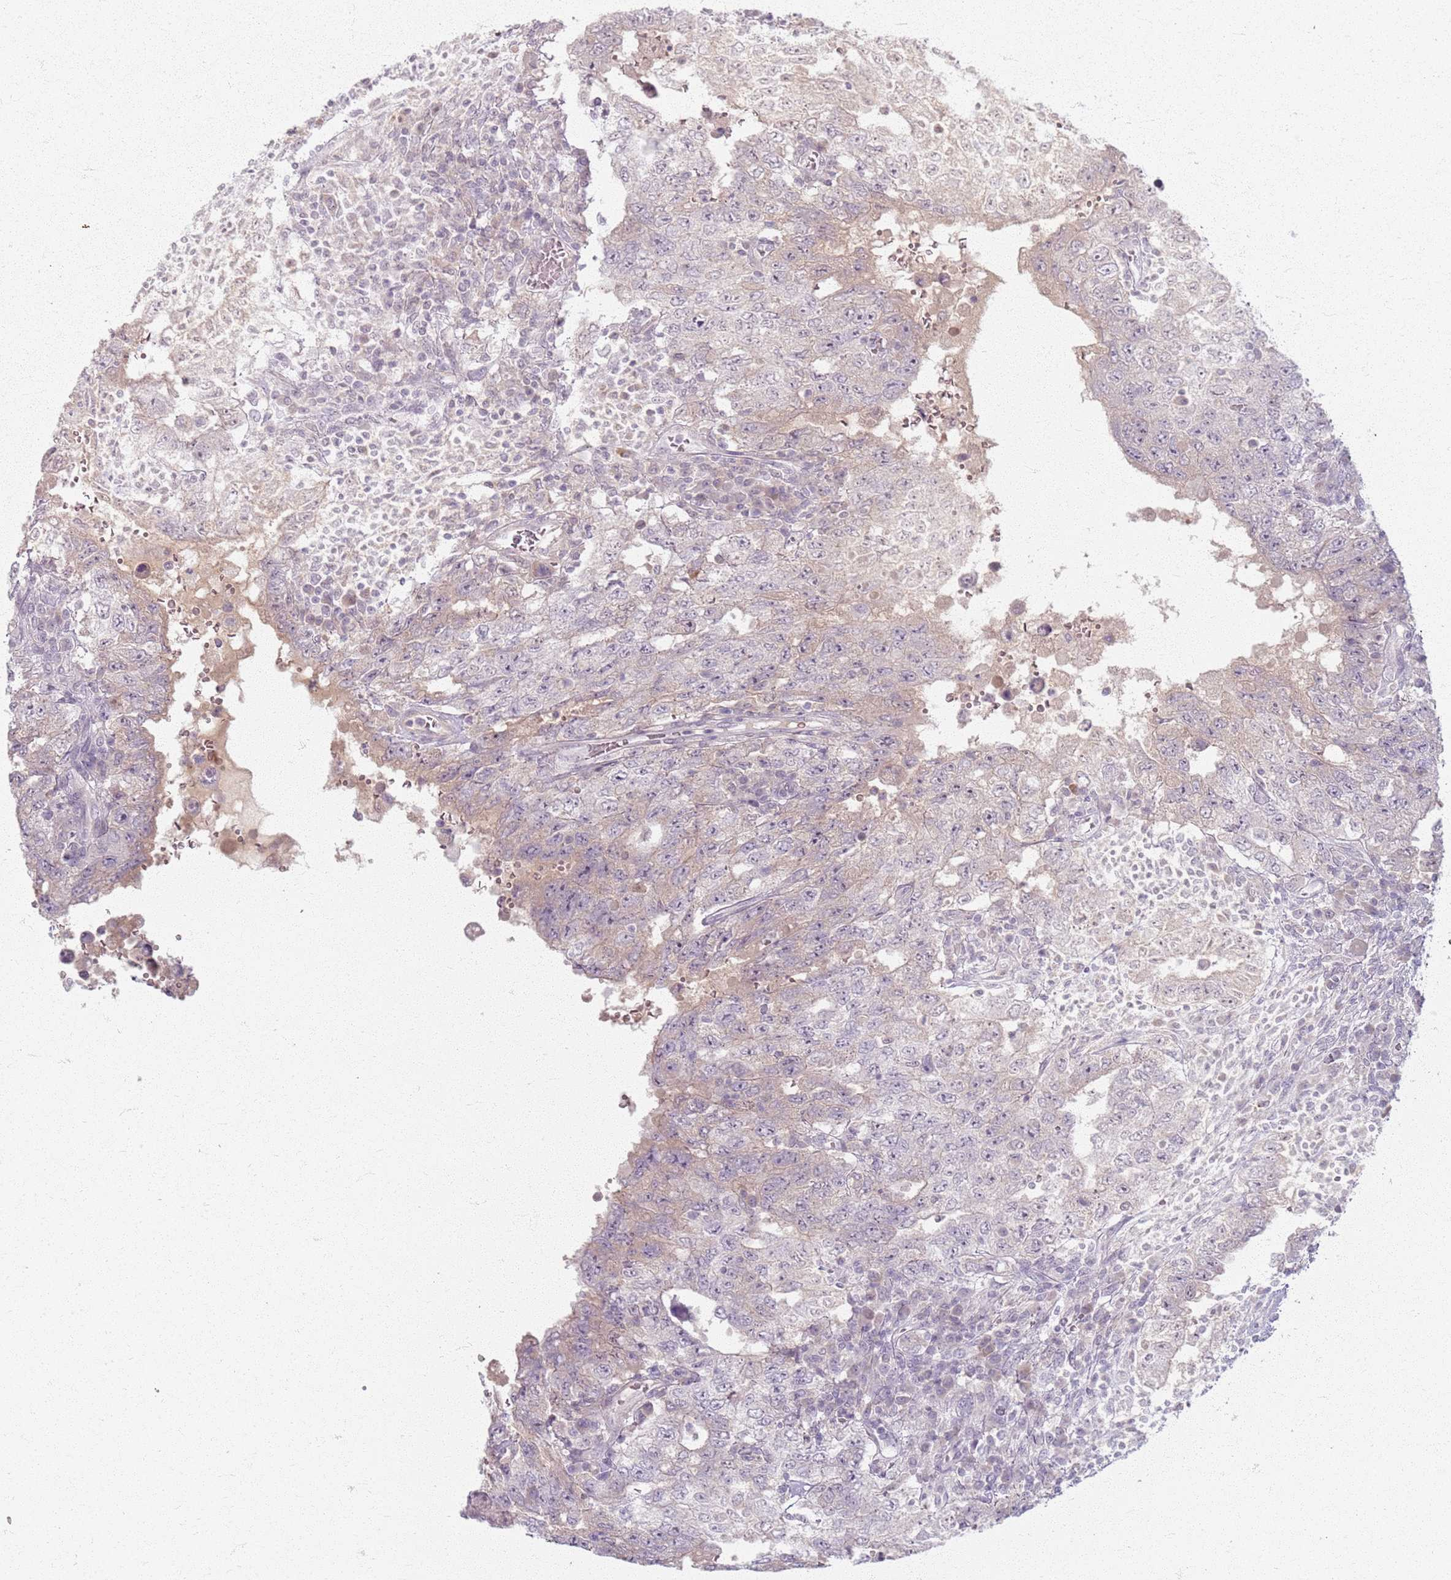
{"staining": {"intensity": "negative", "quantity": "none", "location": "none"}, "tissue": "testis cancer", "cell_type": "Tumor cells", "image_type": "cancer", "snomed": [{"axis": "morphology", "description": "Carcinoma, Embryonal, NOS"}, {"axis": "topography", "description": "Testis"}], "caption": "This is an immunohistochemistry (IHC) micrograph of human testis cancer (embryonal carcinoma). There is no expression in tumor cells.", "gene": "CRIPT", "patient": {"sex": "male", "age": 26}}